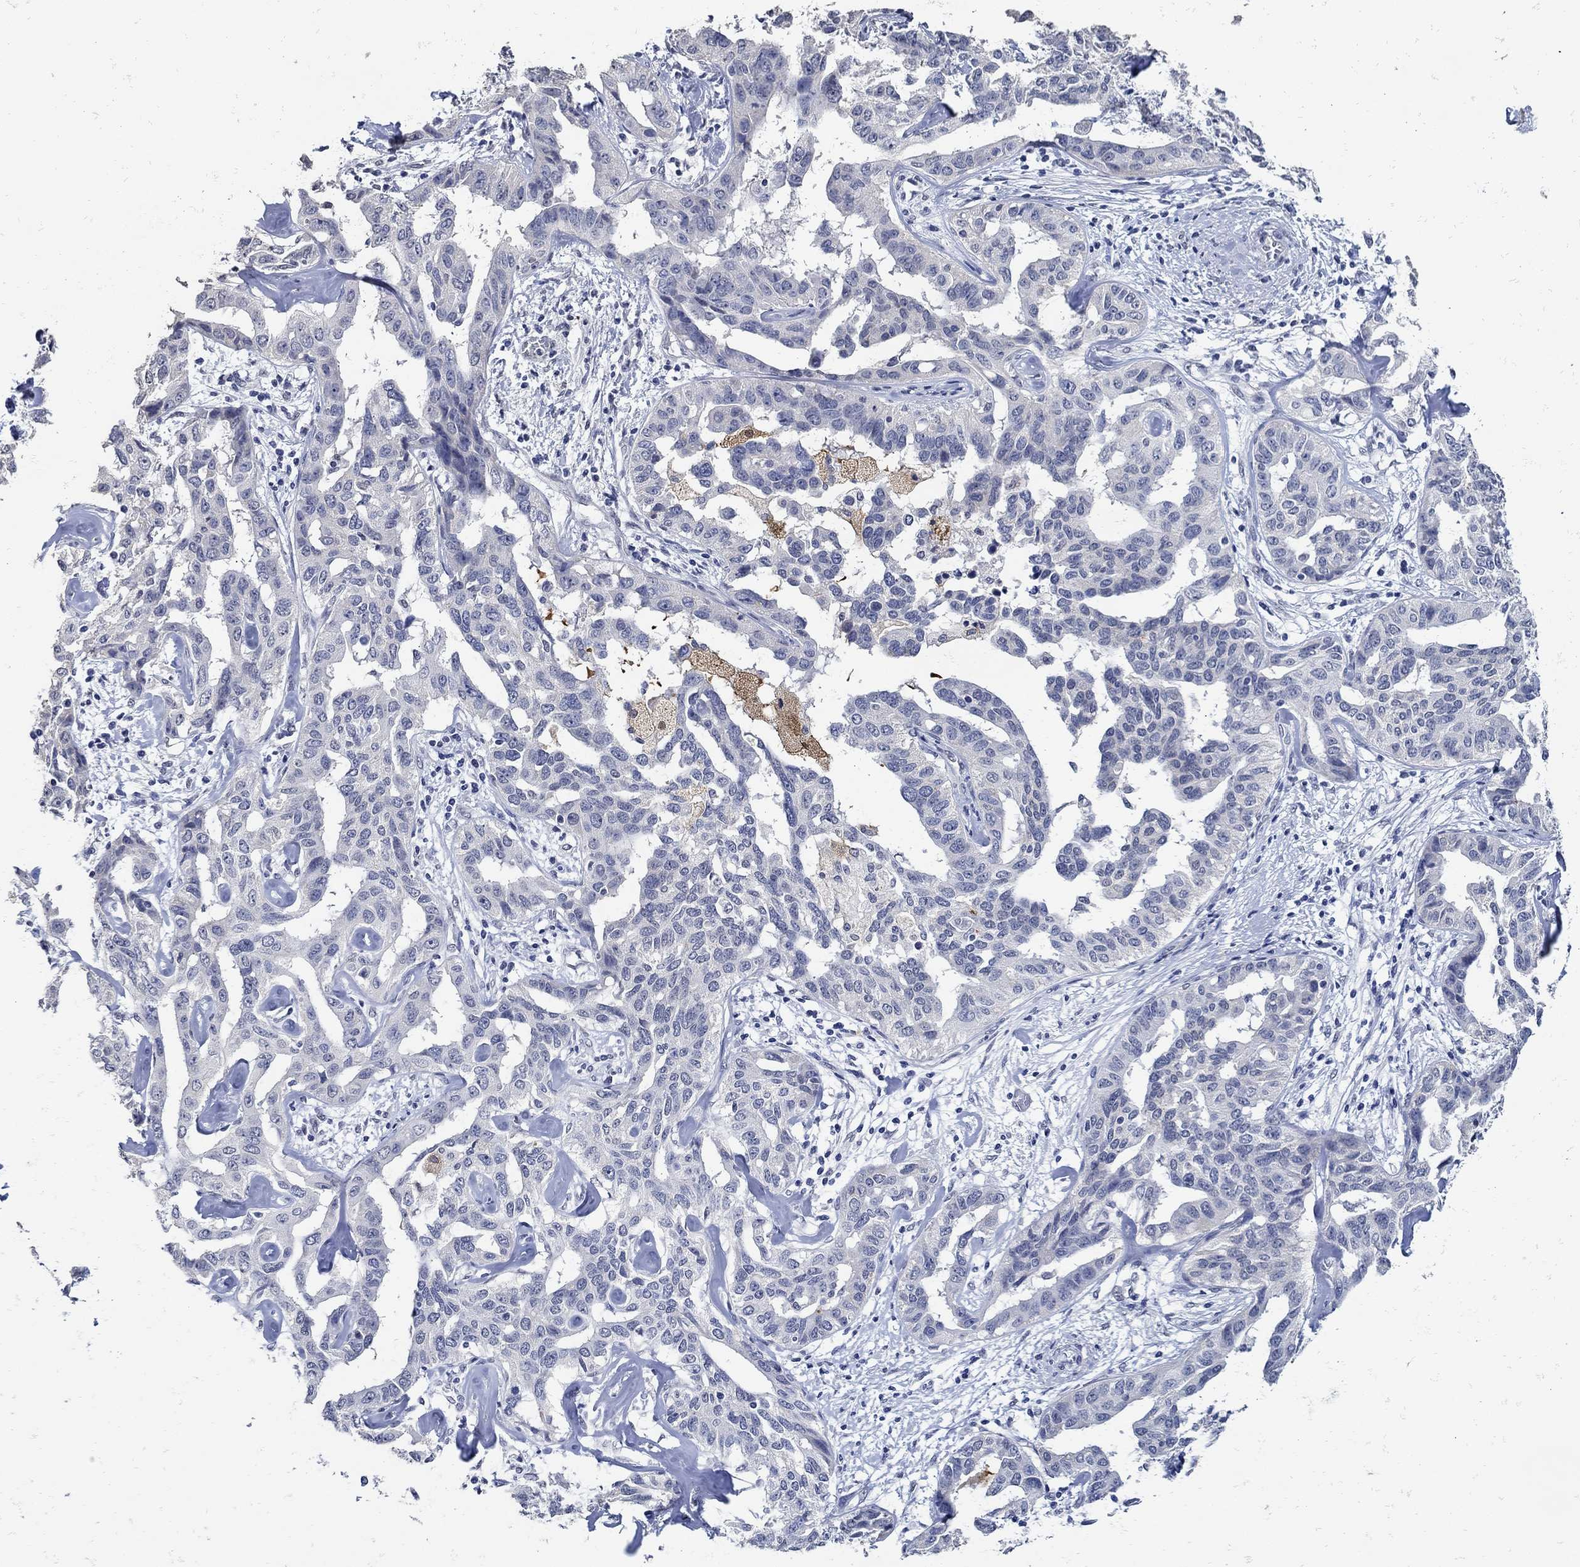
{"staining": {"intensity": "negative", "quantity": "none", "location": "none"}, "tissue": "liver cancer", "cell_type": "Tumor cells", "image_type": "cancer", "snomed": [{"axis": "morphology", "description": "Cholangiocarcinoma"}, {"axis": "topography", "description": "Liver"}], "caption": "A high-resolution image shows IHC staining of liver cancer, which shows no significant staining in tumor cells. (DAB (3,3'-diaminobenzidine) IHC with hematoxylin counter stain).", "gene": "KCNN3", "patient": {"sex": "male", "age": 59}}